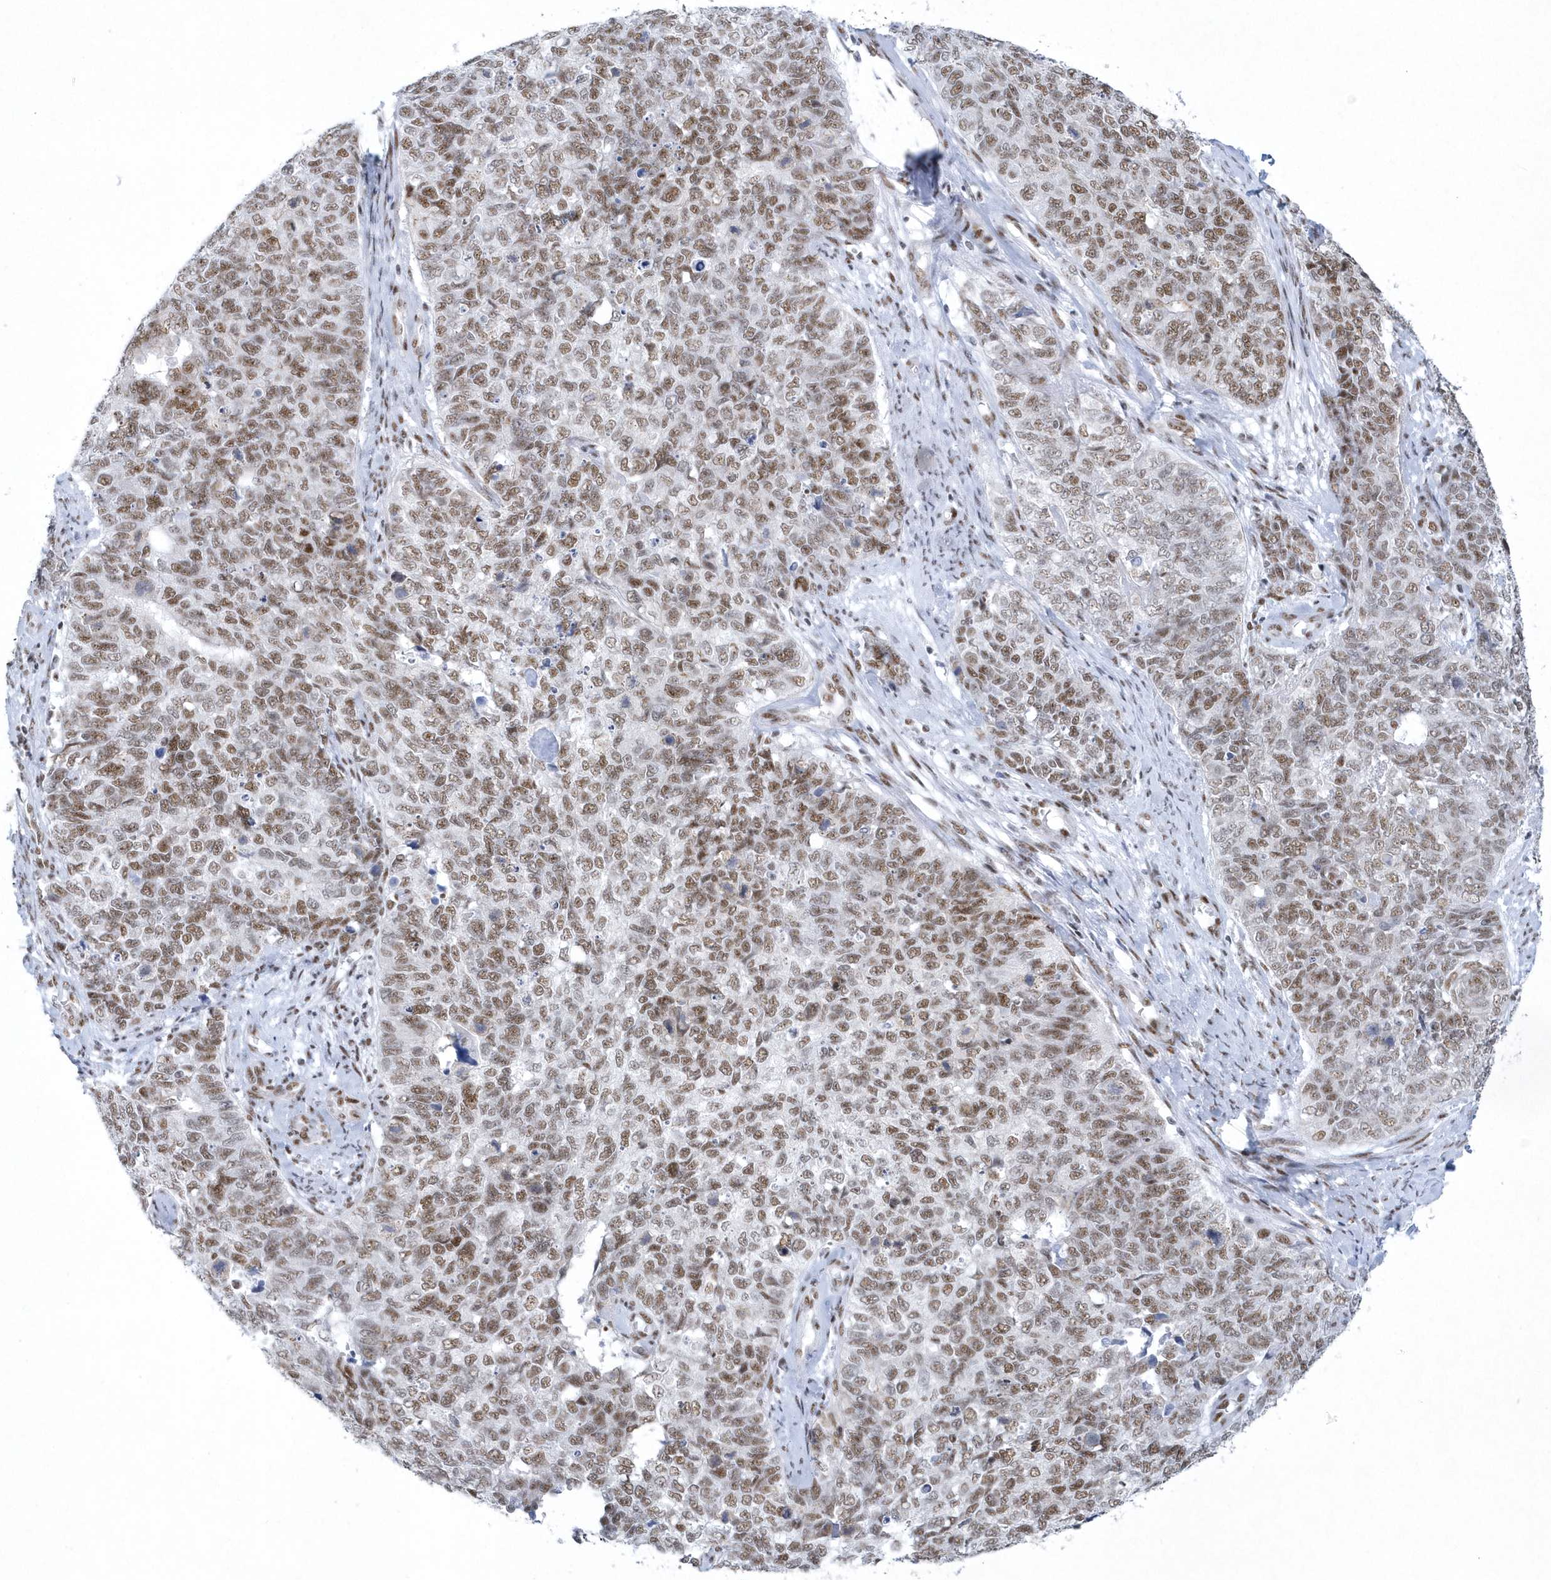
{"staining": {"intensity": "moderate", "quantity": ">75%", "location": "nuclear"}, "tissue": "cervical cancer", "cell_type": "Tumor cells", "image_type": "cancer", "snomed": [{"axis": "morphology", "description": "Squamous cell carcinoma, NOS"}, {"axis": "topography", "description": "Cervix"}], "caption": "Cervical cancer (squamous cell carcinoma) stained for a protein (brown) reveals moderate nuclear positive staining in about >75% of tumor cells.", "gene": "DCLRE1A", "patient": {"sex": "female", "age": 63}}